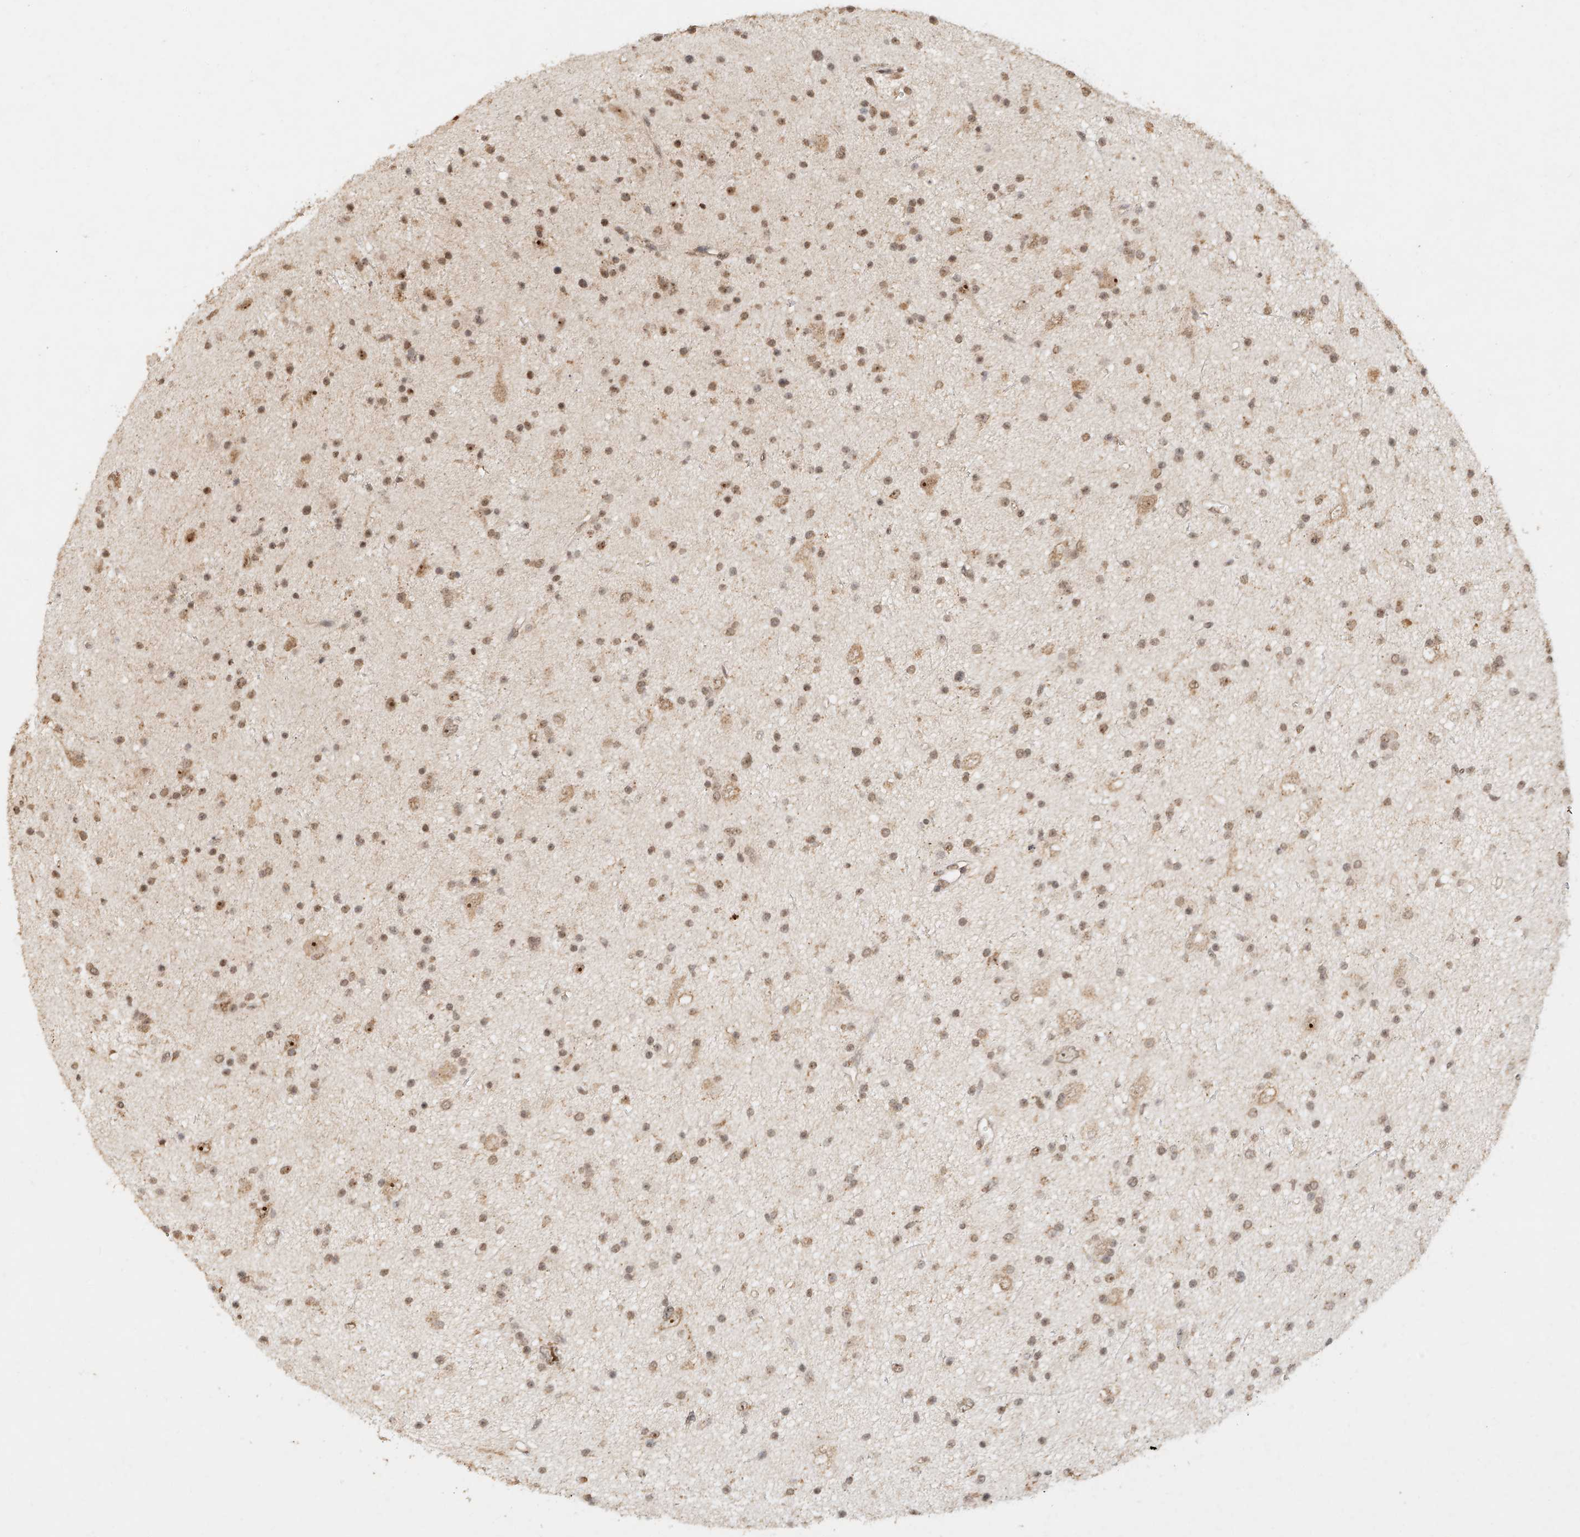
{"staining": {"intensity": "moderate", "quantity": ">75%", "location": "nuclear"}, "tissue": "glioma", "cell_type": "Tumor cells", "image_type": "cancer", "snomed": [{"axis": "morphology", "description": "Glioma, malignant, Low grade"}, {"axis": "topography", "description": "Cerebral cortex"}], "caption": "Protein expression analysis of malignant glioma (low-grade) exhibits moderate nuclear staining in approximately >75% of tumor cells.", "gene": "CXorf58", "patient": {"sex": "female", "age": 39}}